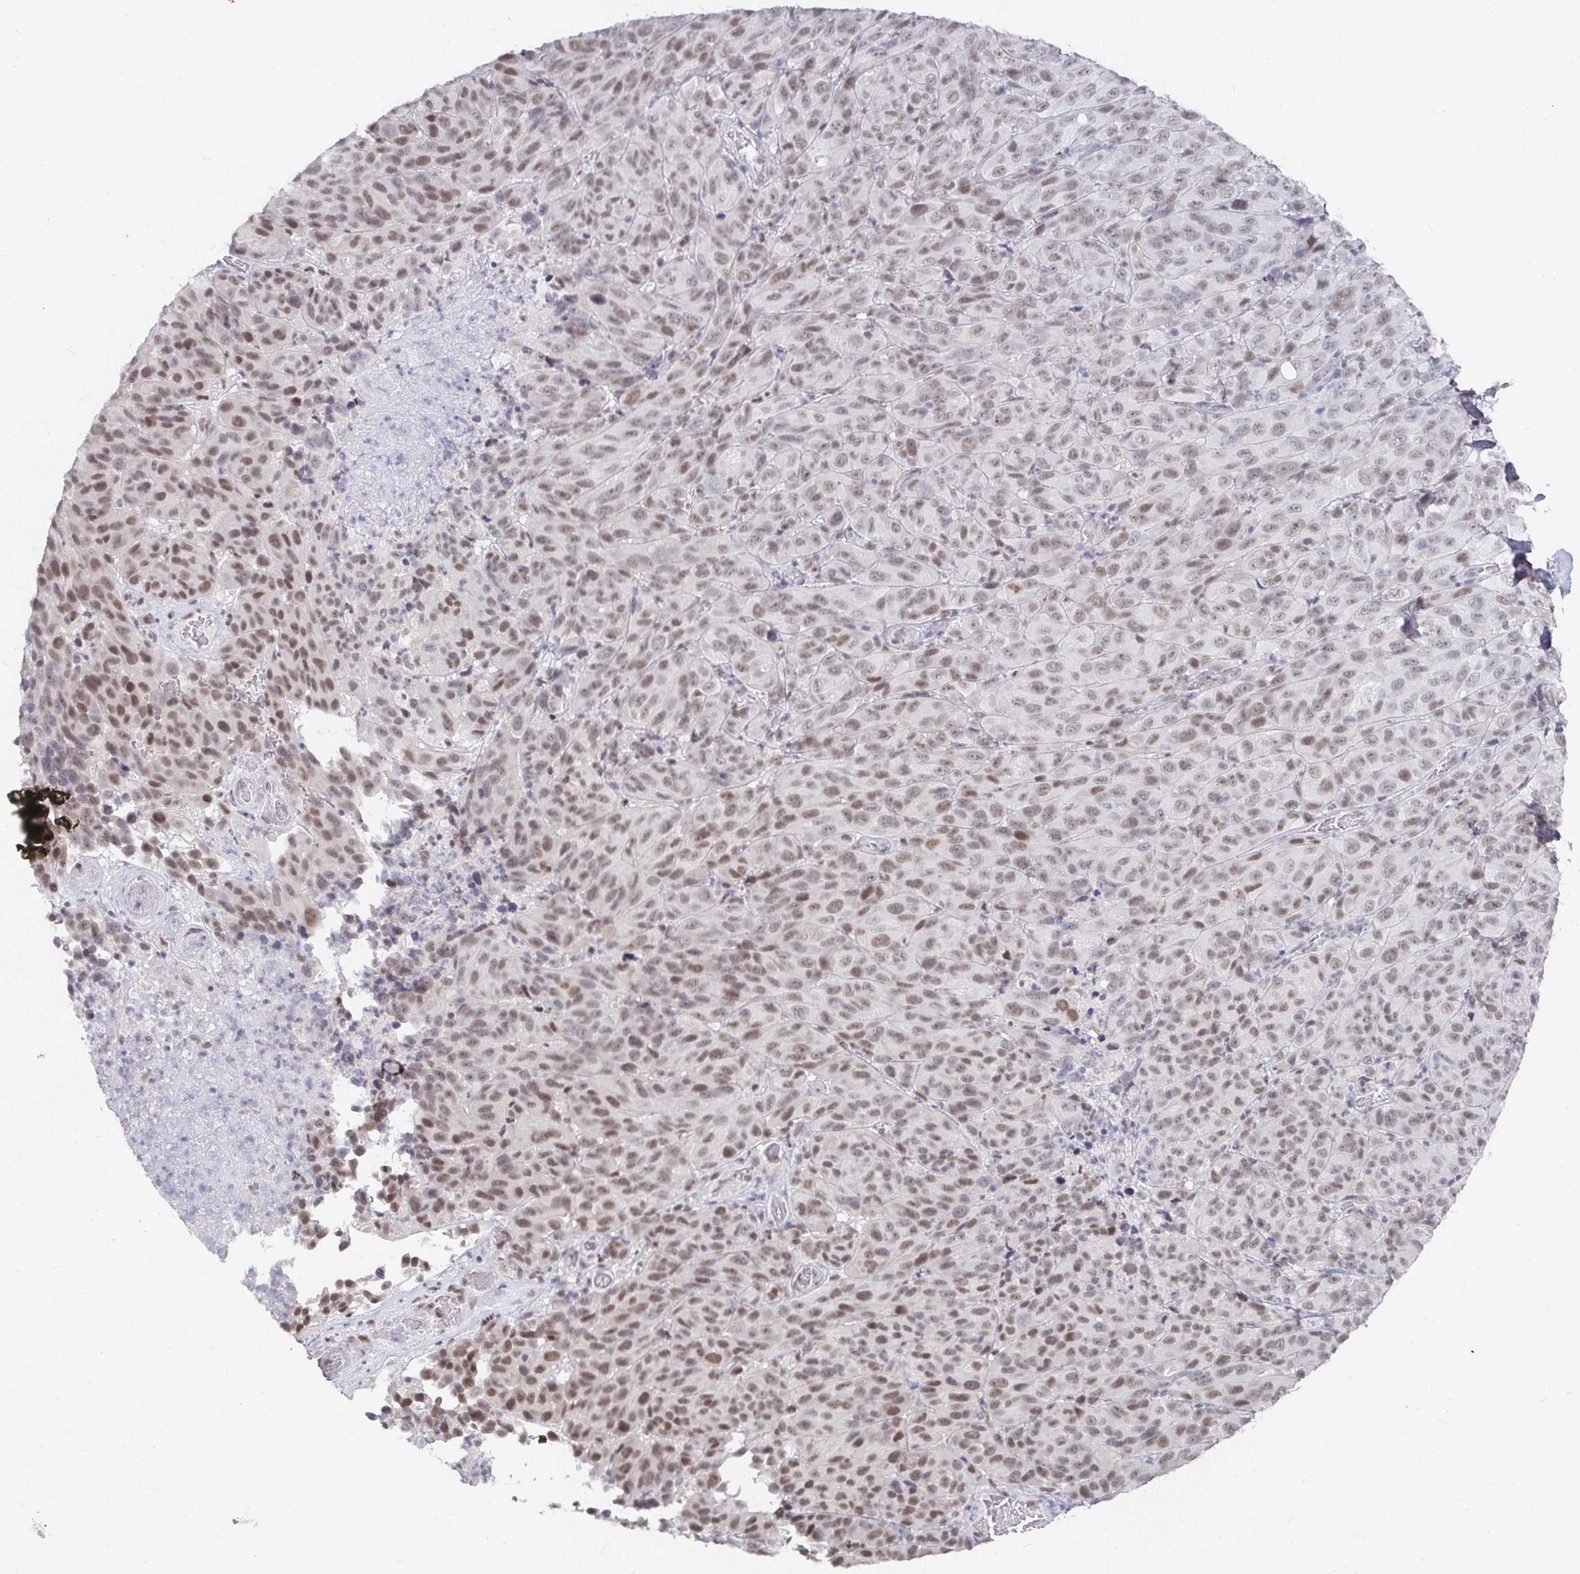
{"staining": {"intensity": "moderate", "quantity": "25%-75%", "location": "nuclear"}, "tissue": "melanoma", "cell_type": "Tumor cells", "image_type": "cancer", "snomed": [{"axis": "morphology", "description": "Malignant melanoma, NOS"}, {"axis": "topography", "description": "Skin"}], "caption": "Immunohistochemistry histopathology image of neoplastic tissue: human malignant melanoma stained using IHC demonstrates medium levels of moderate protein expression localized specifically in the nuclear of tumor cells, appearing as a nuclear brown color.", "gene": "RCOR1", "patient": {"sex": "male", "age": 85}}